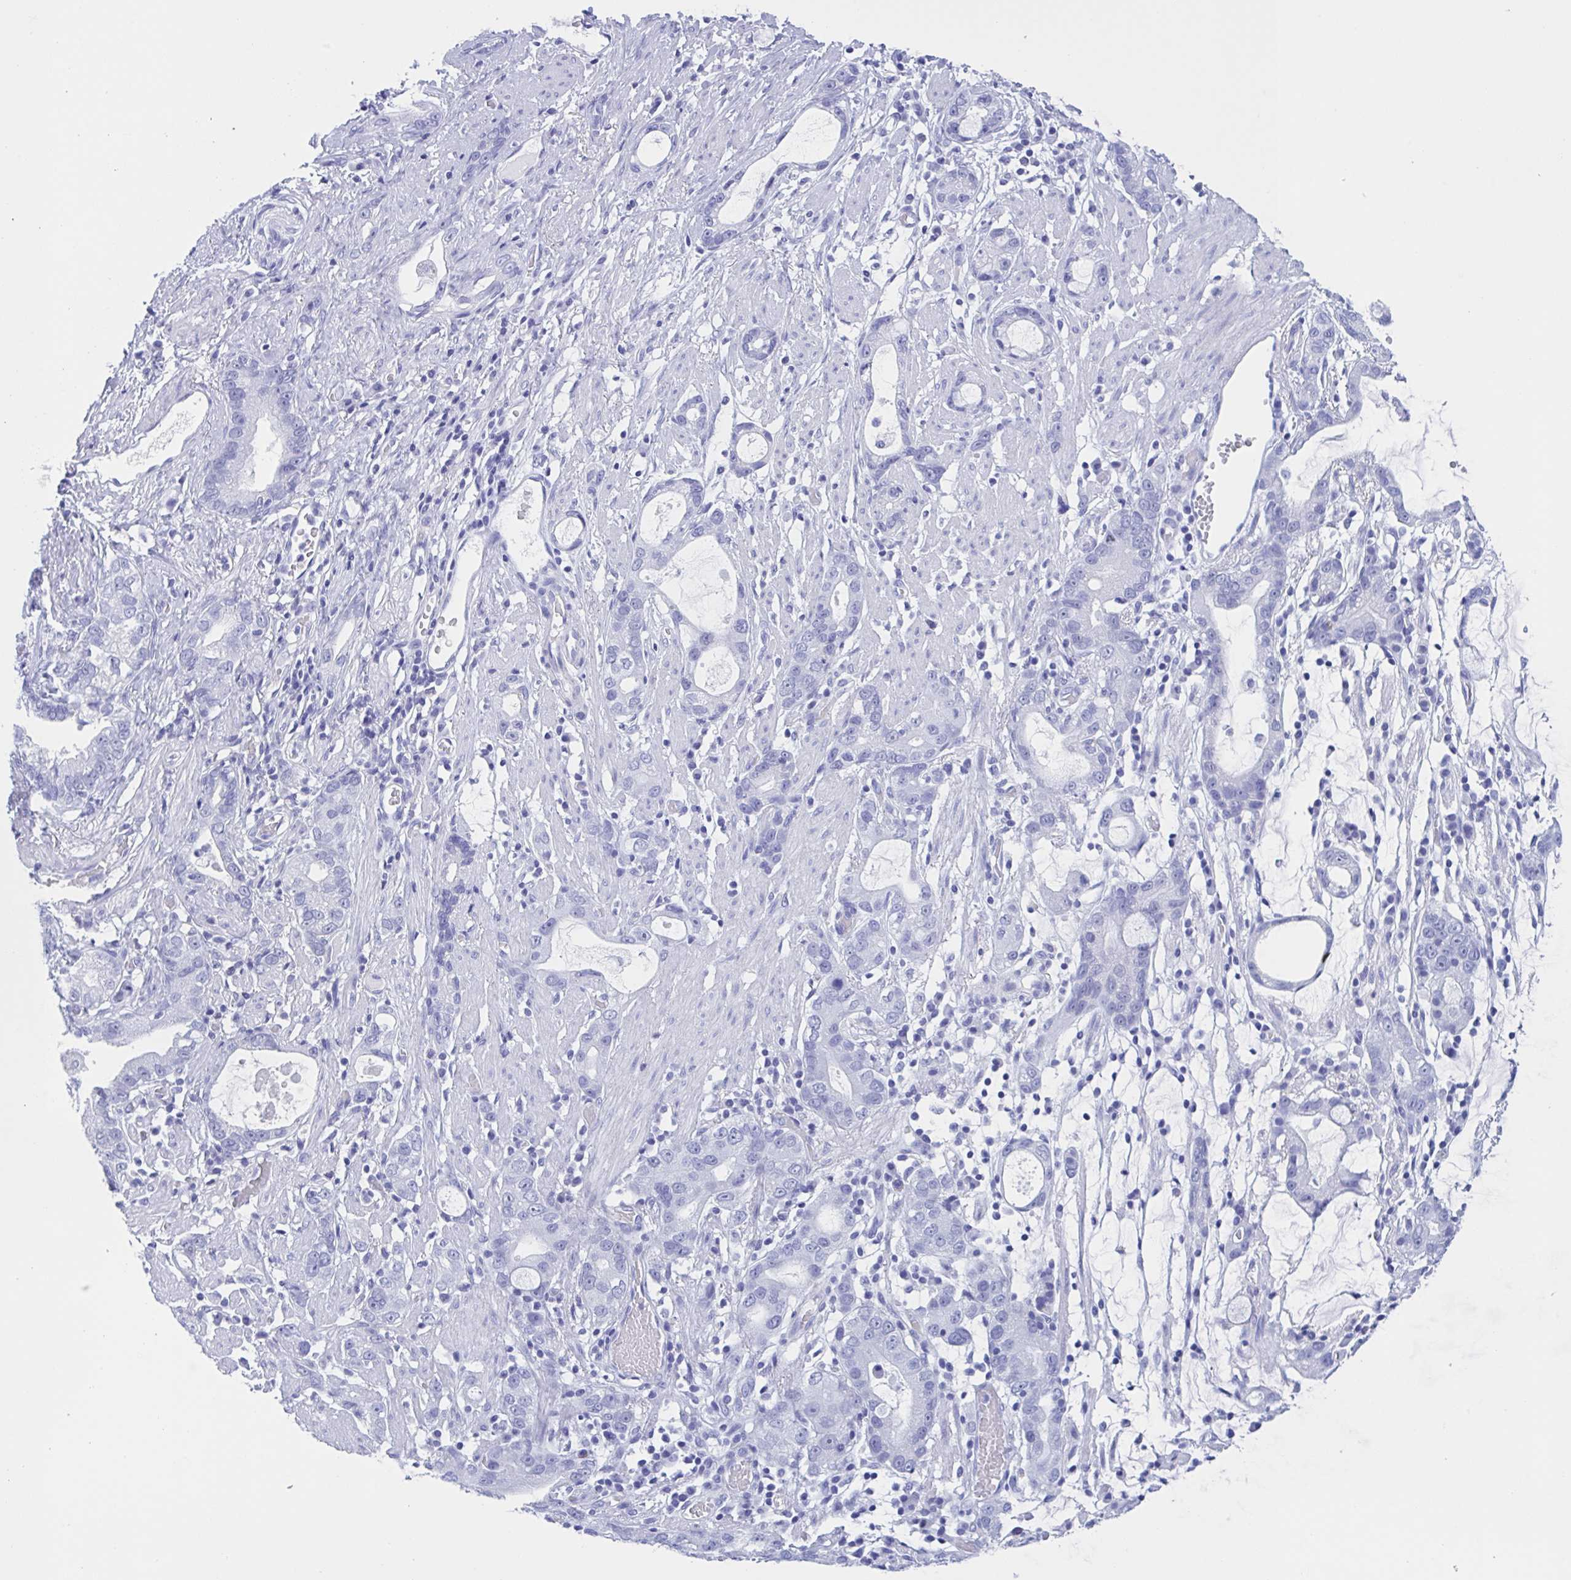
{"staining": {"intensity": "negative", "quantity": "none", "location": "none"}, "tissue": "stomach cancer", "cell_type": "Tumor cells", "image_type": "cancer", "snomed": [{"axis": "morphology", "description": "Adenocarcinoma, NOS"}, {"axis": "topography", "description": "Stomach"}], "caption": "Adenocarcinoma (stomach) was stained to show a protein in brown. There is no significant staining in tumor cells. The staining is performed using DAB brown chromogen with nuclei counter-stained in using hematoxylin.", "gene": "ZNF850", "patient": {"sex": "male", "age": 55}}